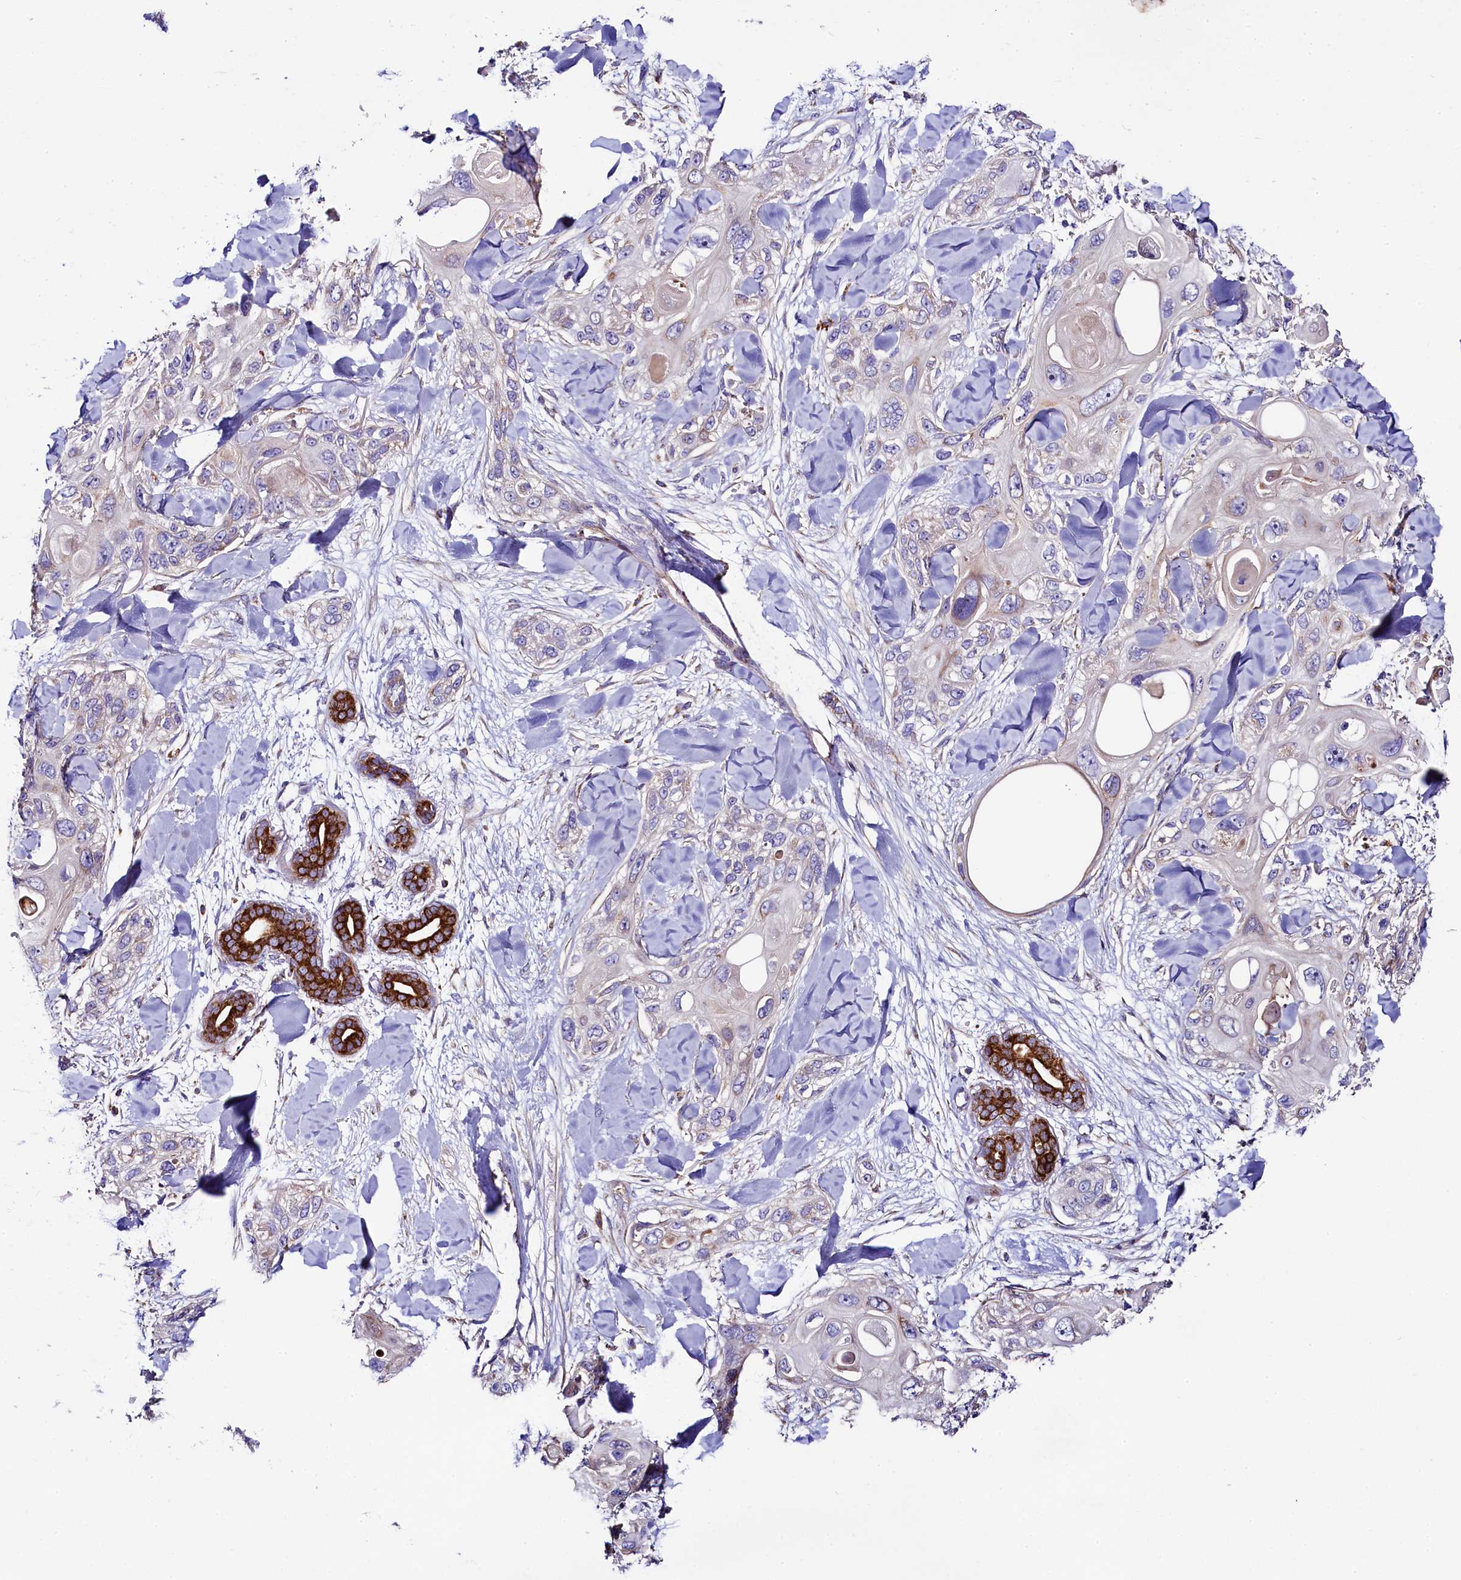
{"staining": {"intensity": "negative", "quantity": "none", "location": "none"}, "tissue": "skin cancer", "cell_type": "Tumor cells", "image_type": "cancer", "snomed": [{"axis": "morphology", "description": "Normal tissue, NOS"}, {"axis": "morphology", "description": "Squamous cell carcinoma, NOS"}, {"axis": "topography", "description": "Skin"}], "caption": "Immunohistochemistry of squamous cell carcinoma (skin) exhibits no positivity in tumor cells.", "gene": "CLYBL", "patient": {"sex": "male", "age": 72}}